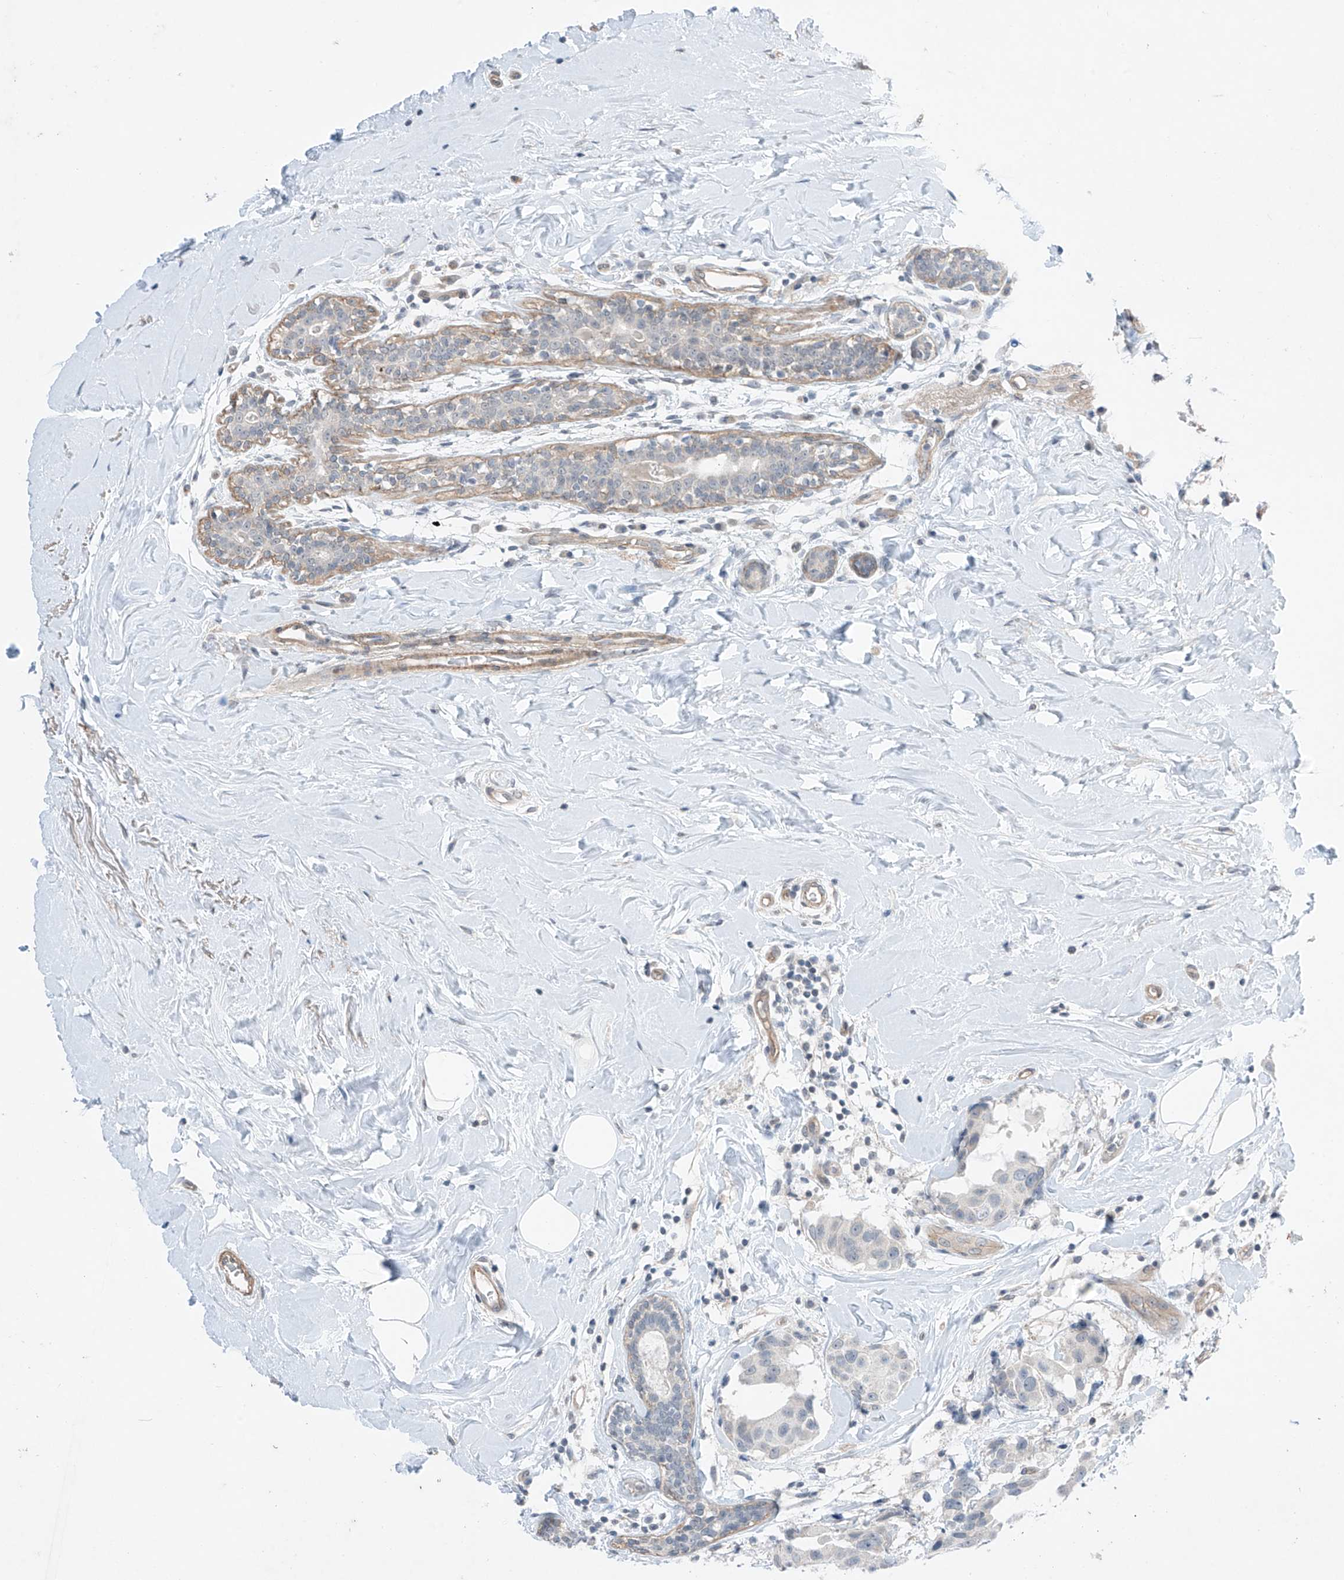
{"staining": {"intensity": "negative", "quantity": "none", "location": "none"}, "tissue": "breast cancer", "cell_type": "Tumor cells", "image_type": "cancer", "snomed": [{"axis": "morphology", "description": "Normal tissue, NOS"}, {"axis": "morphology", "description": "Duct carcinoma"}, {"axis": "topography", "description": "Breast"}], "caption": "High magnification brightfield microscopy of infiltrating ductal carcinoma (breast) stained with DAB (brown) and counterstained with hematoxylin (blue): tumor cells show no significant staining.", "gene": "ABLIM2", "patient": {"sex": "female", "age": 39}}